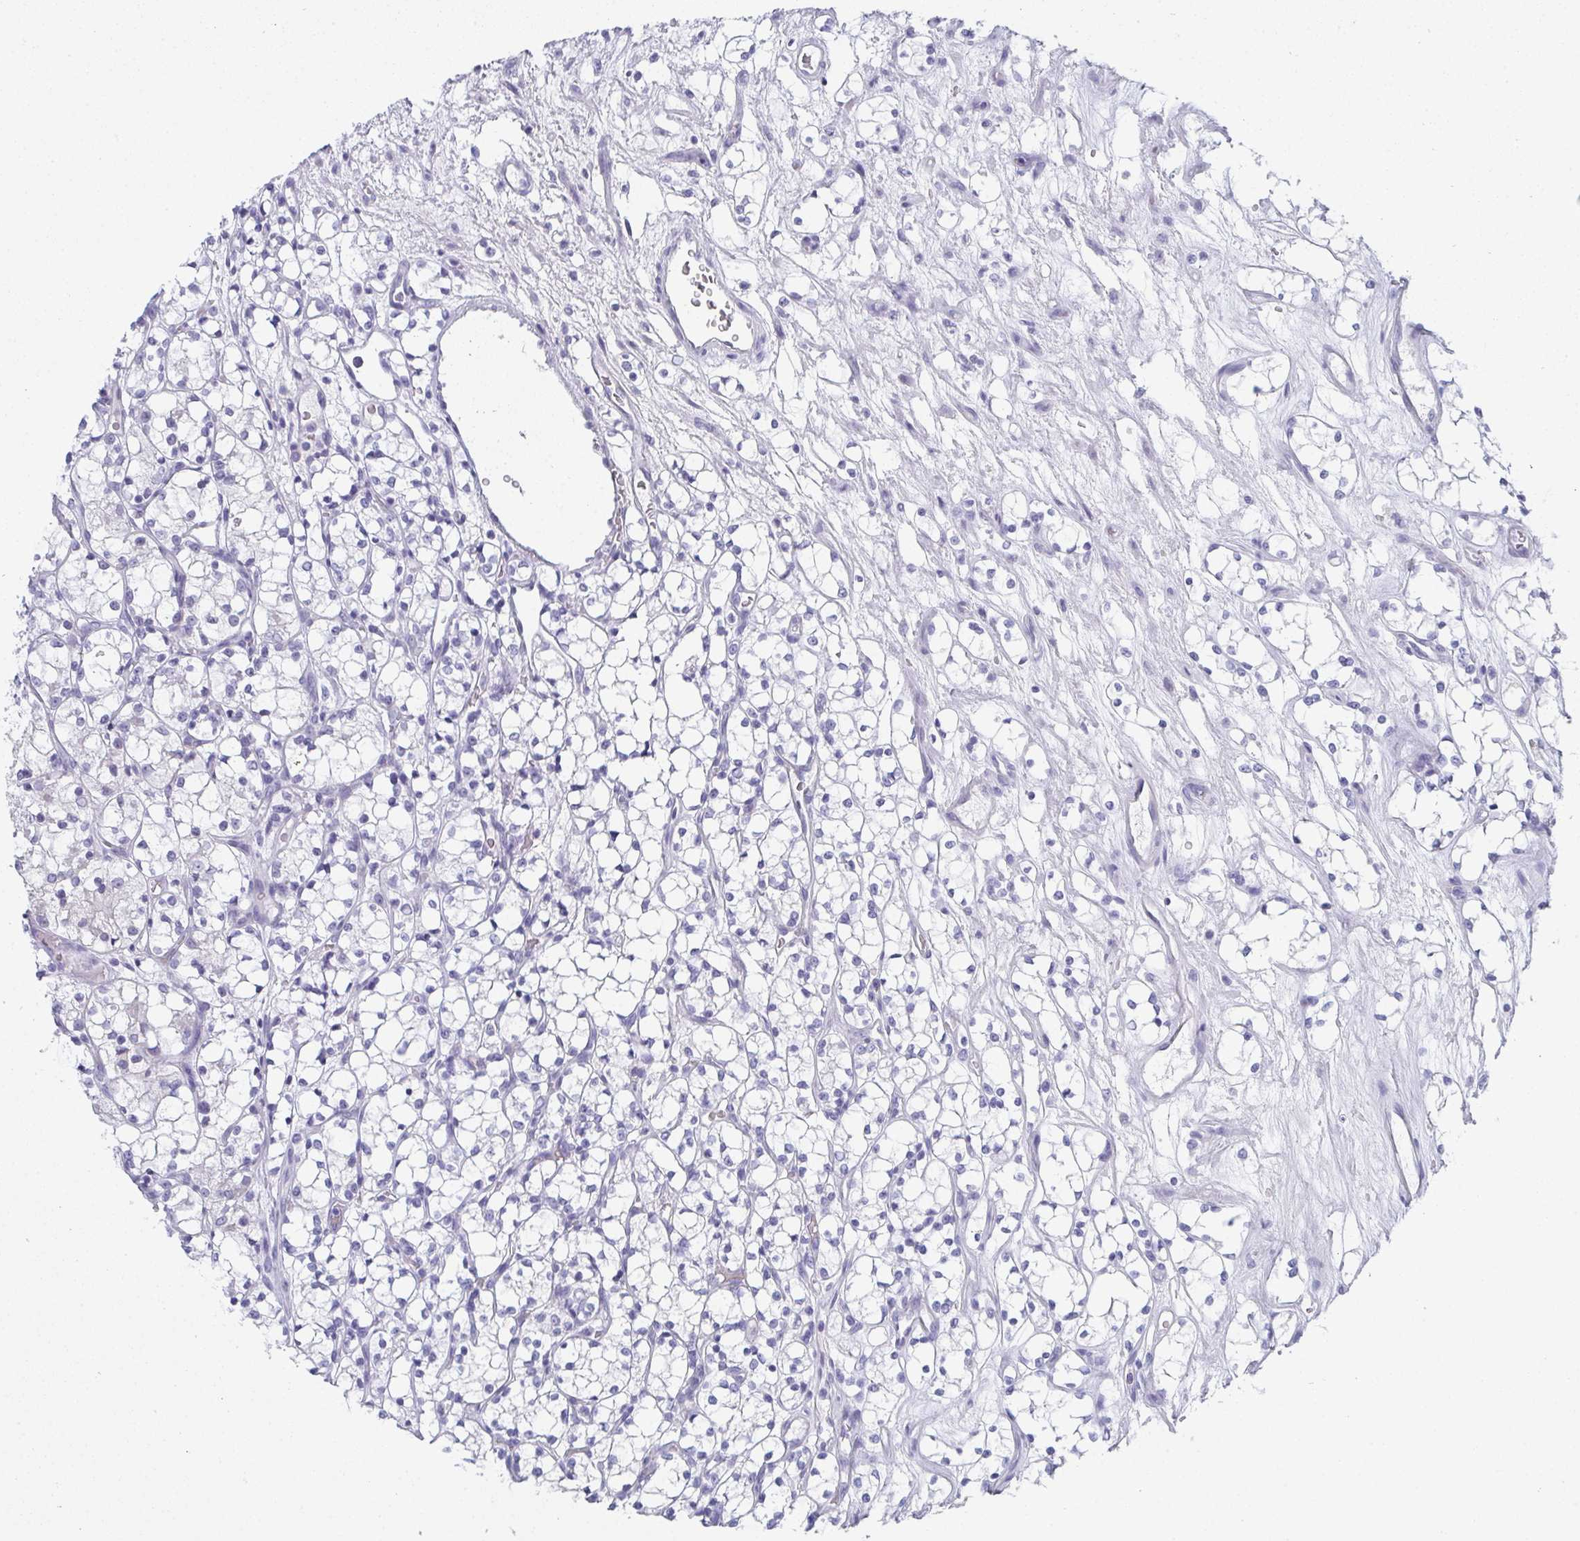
{"staining": {"intensity": "negative", "quantity": "none", "location": "none"}, "tissue": "renal cancer", "cell_type": "Tumor cells", "image_type": "cancer", "snomed": [{"axis": "morphology", "description": "Adenocarcinoma, NOS"}, {"axis": "topography", "description": "Kidney"}], "caption": "The micrograph displays no staining of tumor cells in adenocarcinoma (renal).", "gene": "SLC36A2", "patient": {"sex": "female", "age": 69}}